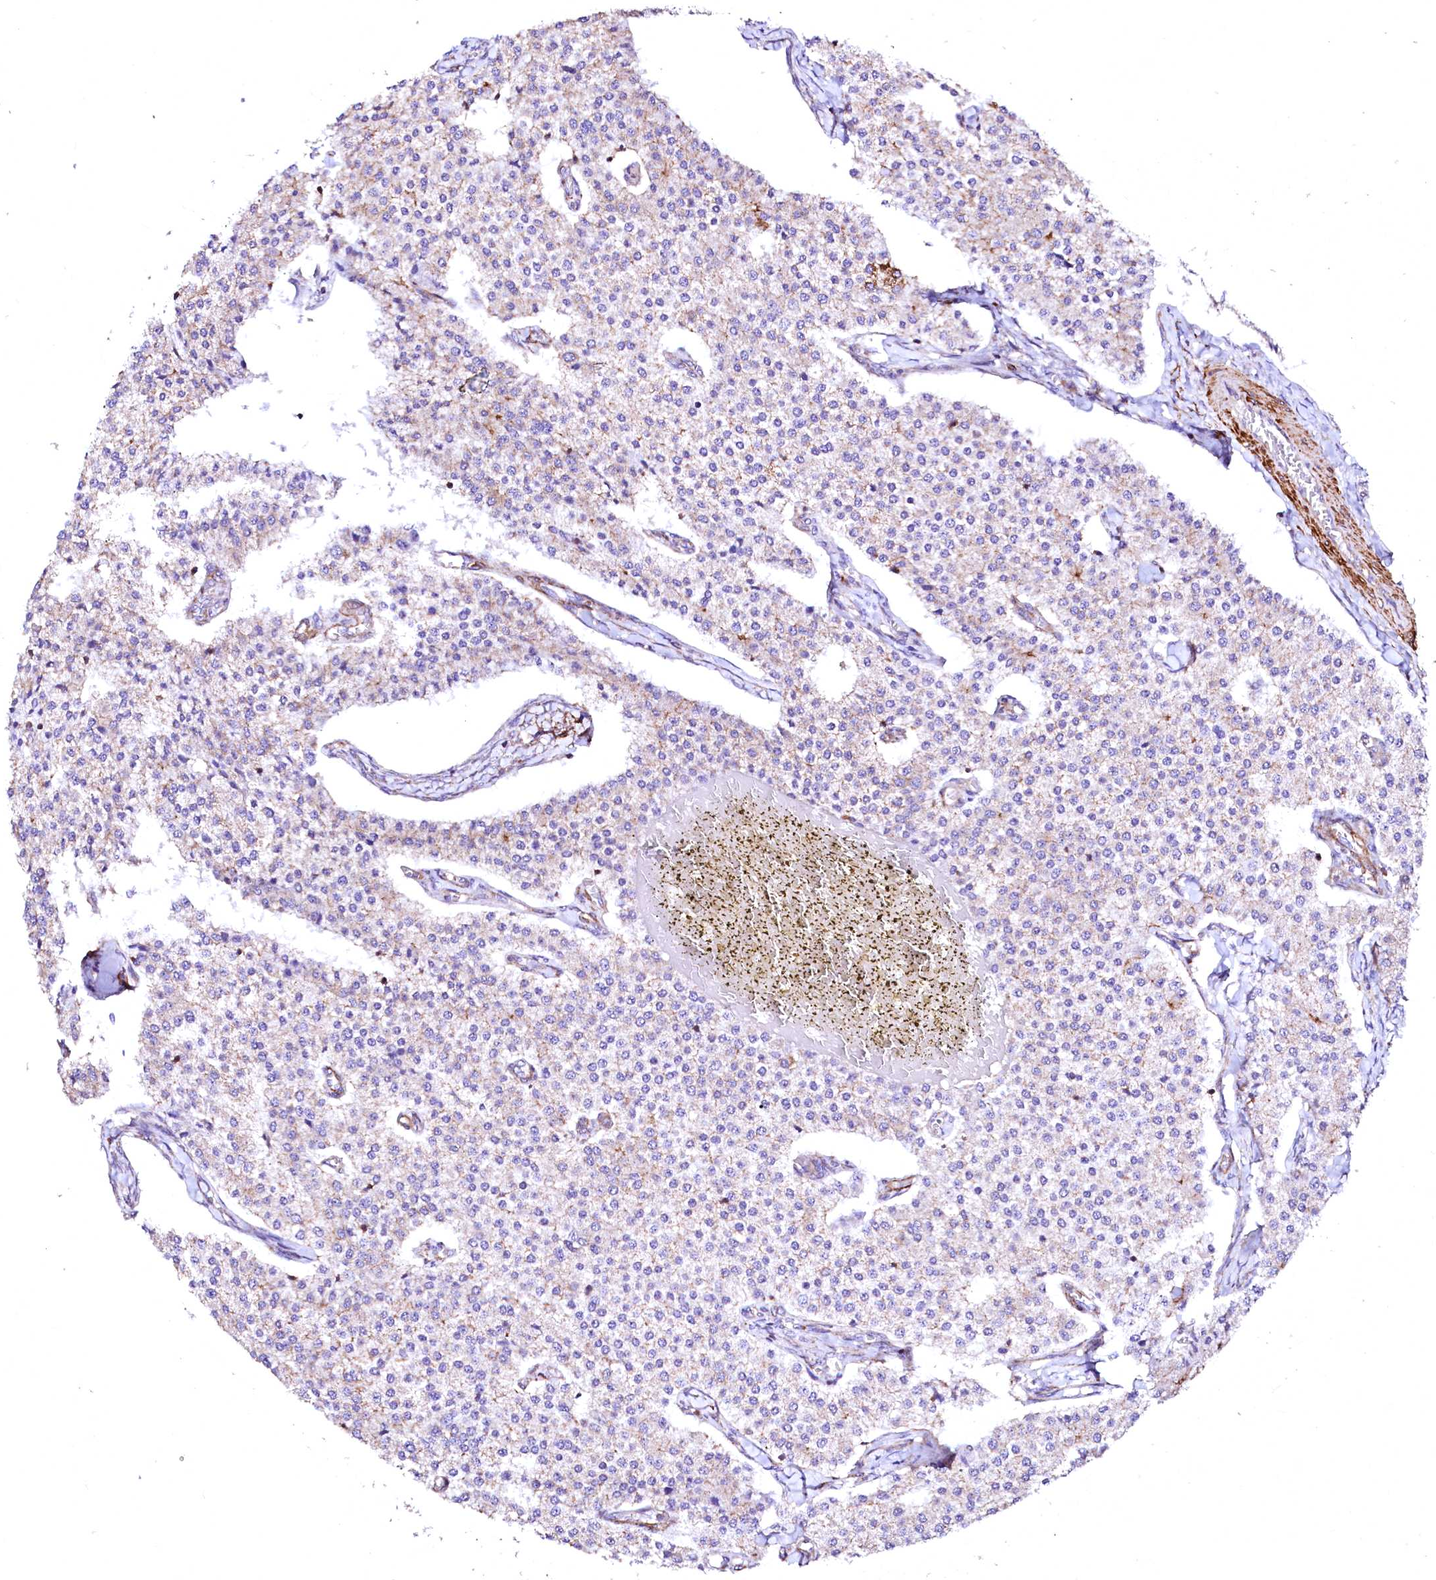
{"staining": {"intensity": "weak", "quantity": "<25%", "location": "cytoplasmic/membranous"}, "tissue": "carcinoid", "cell_type": "Tumor cells", "image_type": "cancer", "snomed": [{"axis": "morphology", "description": "Carcinoid, malignant, NOS"}, {"axis": "topography", "description": "Colon"}], "caption": "Immunohistochemical staining of human carcinoid displays no significant staining in tumor cells. (IHC, brightfield microscopy, high magnification).", "gene": "GPR176", "patient": {"sex": "female", "age": 52}}